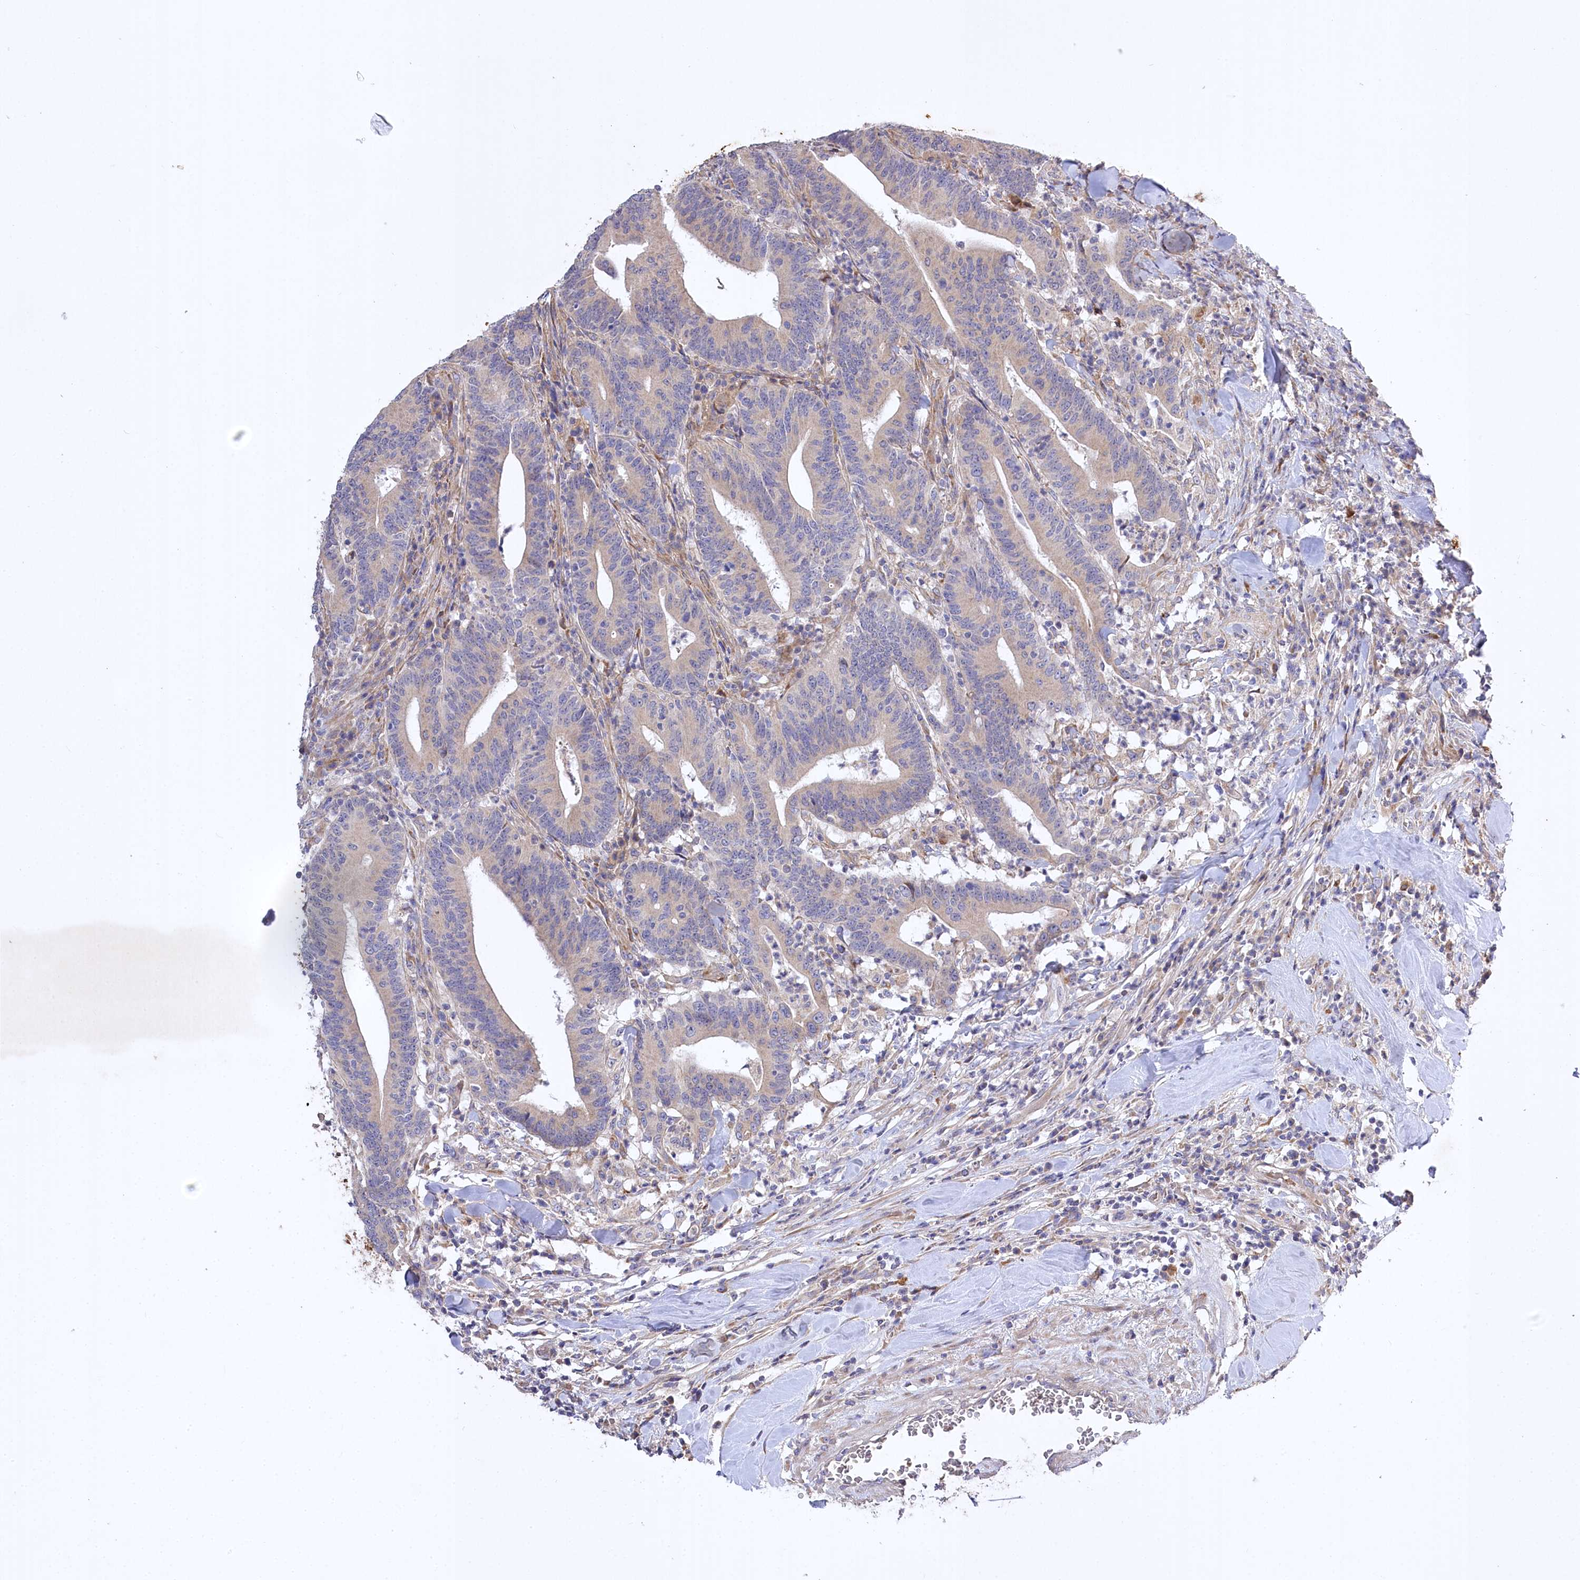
{"staining": {"intensity": "weak", "quantity": "<25%", "location": "cytoplasmic/membranous"}, "tissue": "colorectal cancer", "cell_type": "Tumor cells", "image_type": "cancer", "snomed": [{"axis": "morphology", "description": "Adenocarcinoma, NOS"}, {"axis": "topography", "description": "Colon"}], "caption": "A high-resolution micrograph shows IHC staining of colorectal cancer (adenocarcinoma), which displays no significant staining in tumor cells. Brightfield microscopy of IHC stained with DAB (3,3'-diaminobenzidine) (brown) and hematoxylin (blue), captured at high magnification.", "gene": "TRUB1", "patient": {"sex": "female", "age": 66}}